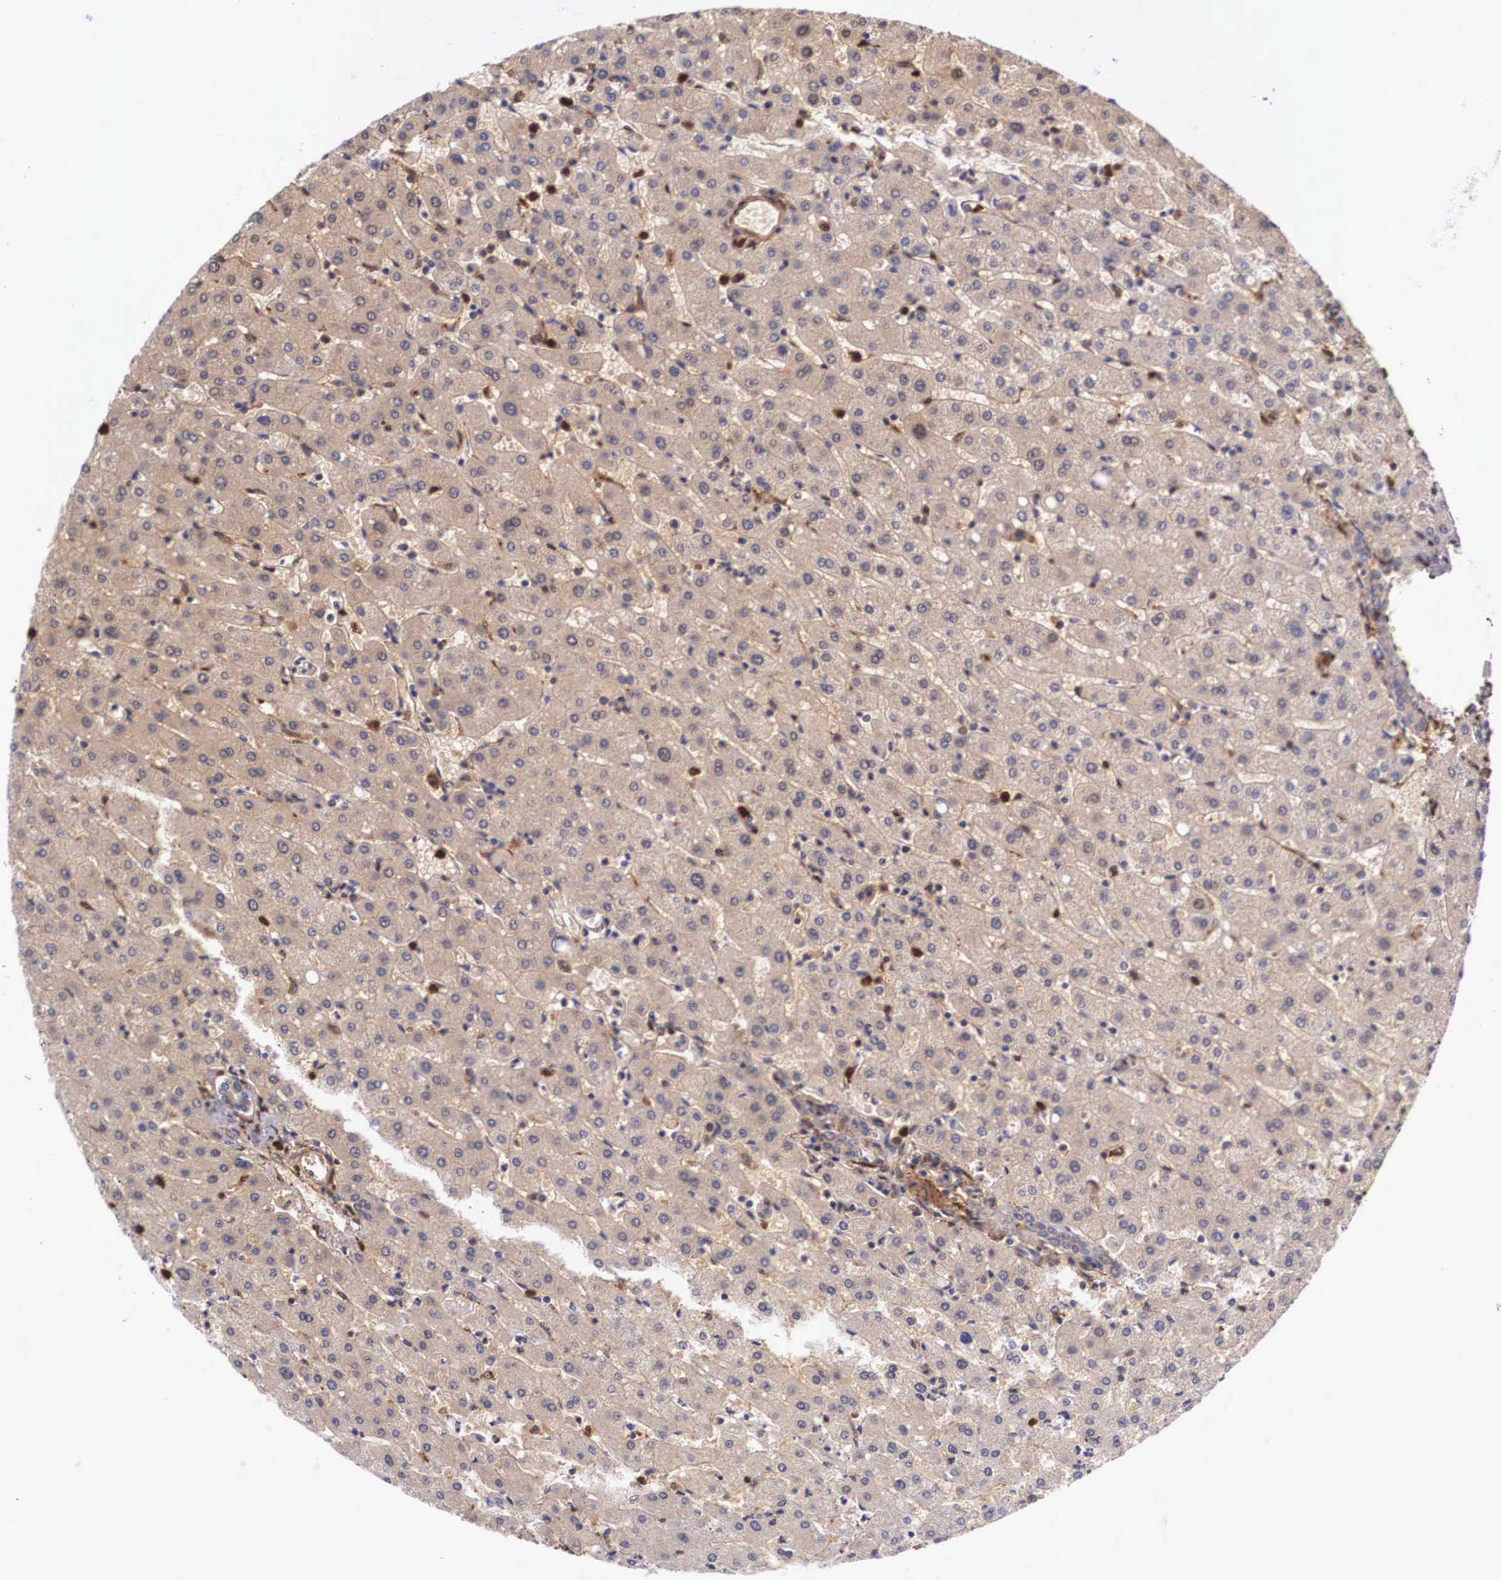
{"staining": {"intensity": "negative", "quantity": "none", "location": "none"}, "tissue": "liver", "cell_type": "Cholangiocytes", "image_type": "normal", "snomed": [{"axis": "morphology", "description": "Normal tissue, NOS"}, {"axis": "topography", "description": "Liver"}], "caption": "Histopathology image shows no protein staining in cholangiocytes of unremarkable liver.", "gene": "LGALS1", "patient": {"sex": "female", "age": 30}}